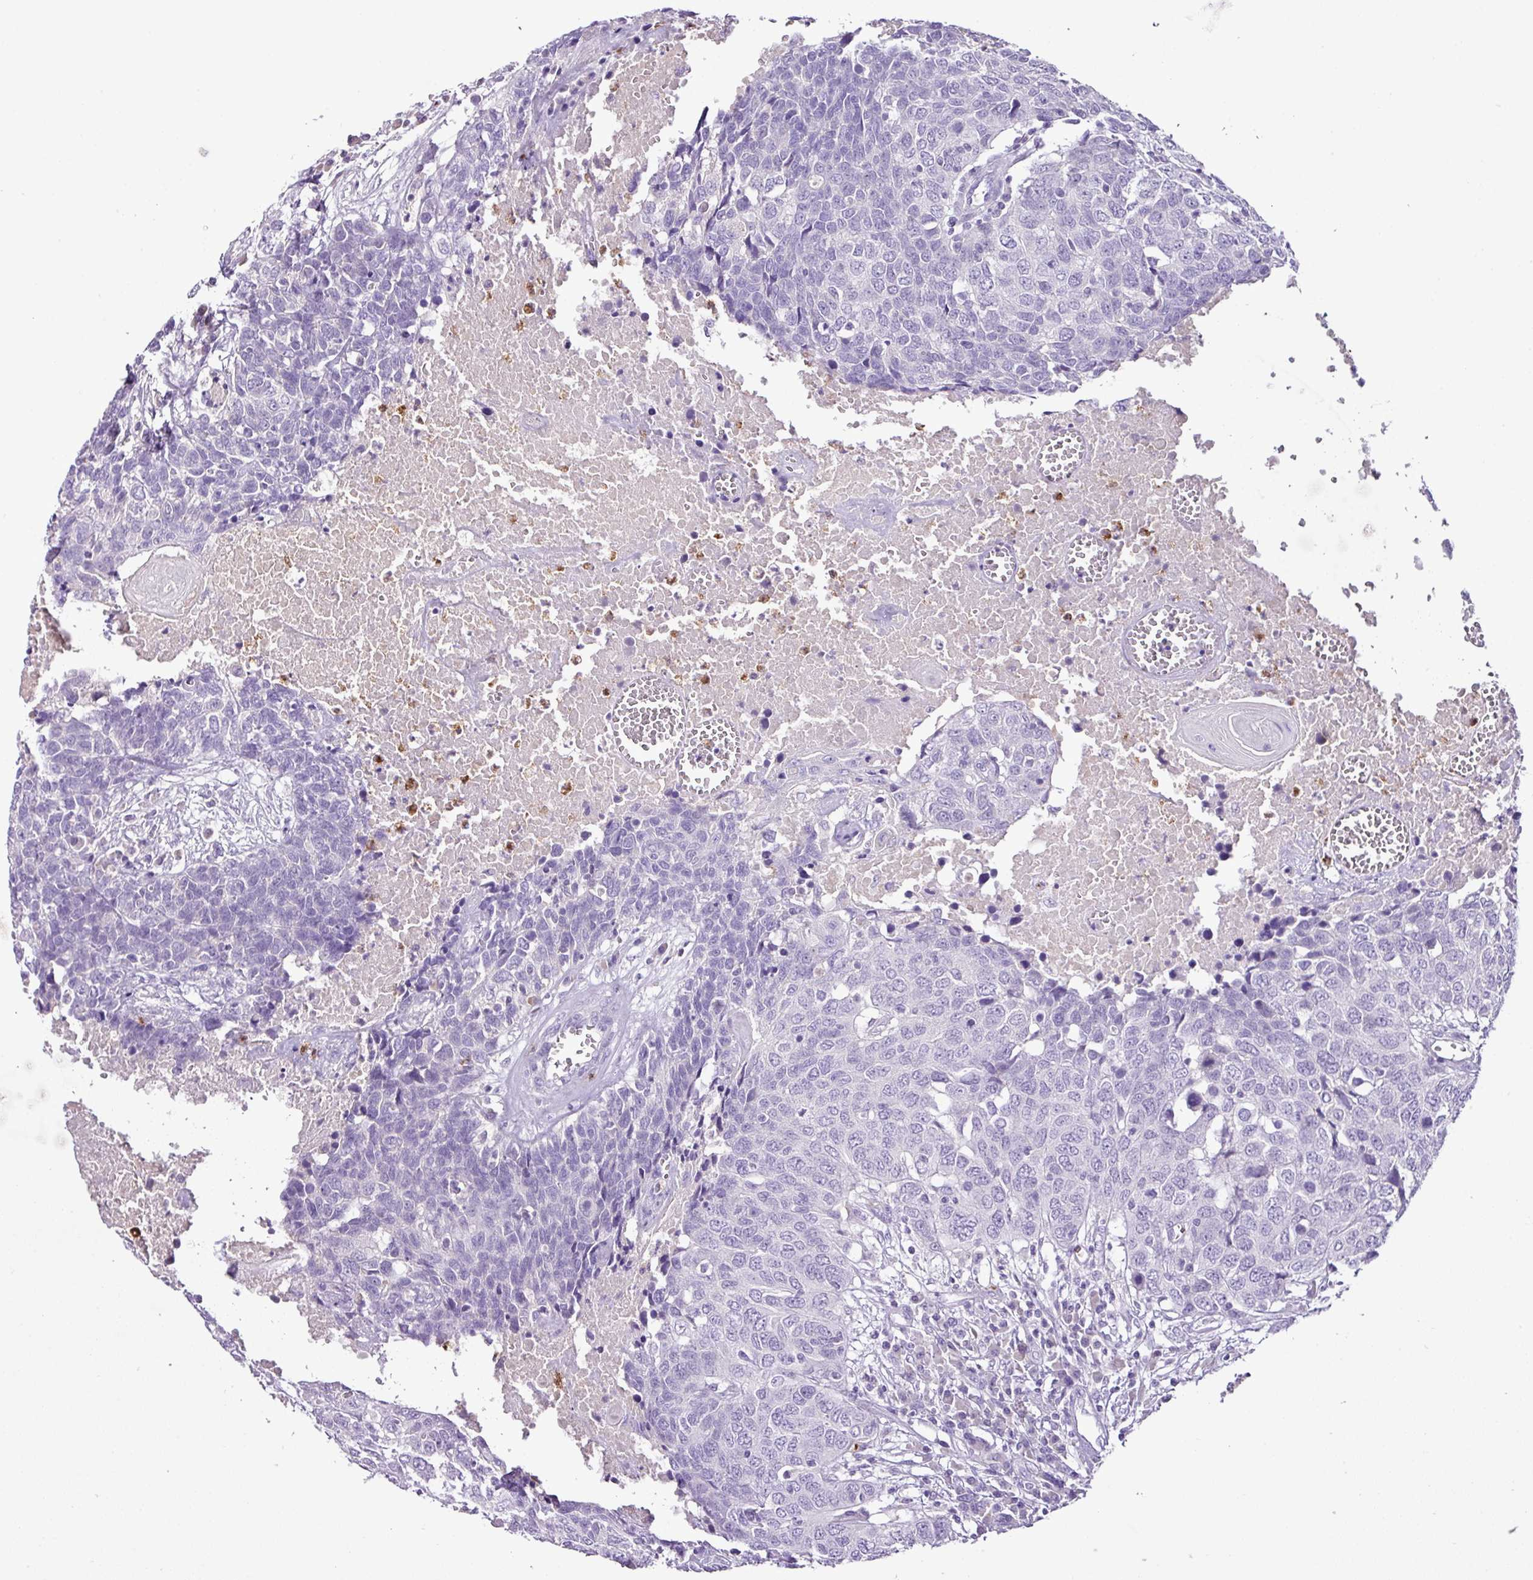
{"staining": {"intensity": "negative", "quantity": "none", "location": "none"}, "tissue": "head and neck cancer", "cell_type": "Tumor cells", "image_type": "cancer", "snomed": [{"axis": "morphology", "description": "Squamous cell carcinoma, NOS"}, {"axis": "topography", "description": "Head-Neck"}], "caption": "Immunohistochemical staining of human head and neck squamous cell carcinoma reveals no significant staining in tumor cells. (Brightfield microscopy of DAB (3,3'-diaminobenzidine) immunohistochemistry (IHC) at high magnification).", "gene": "HTR3E", "patient": {"sex": "male", "age": 66}}